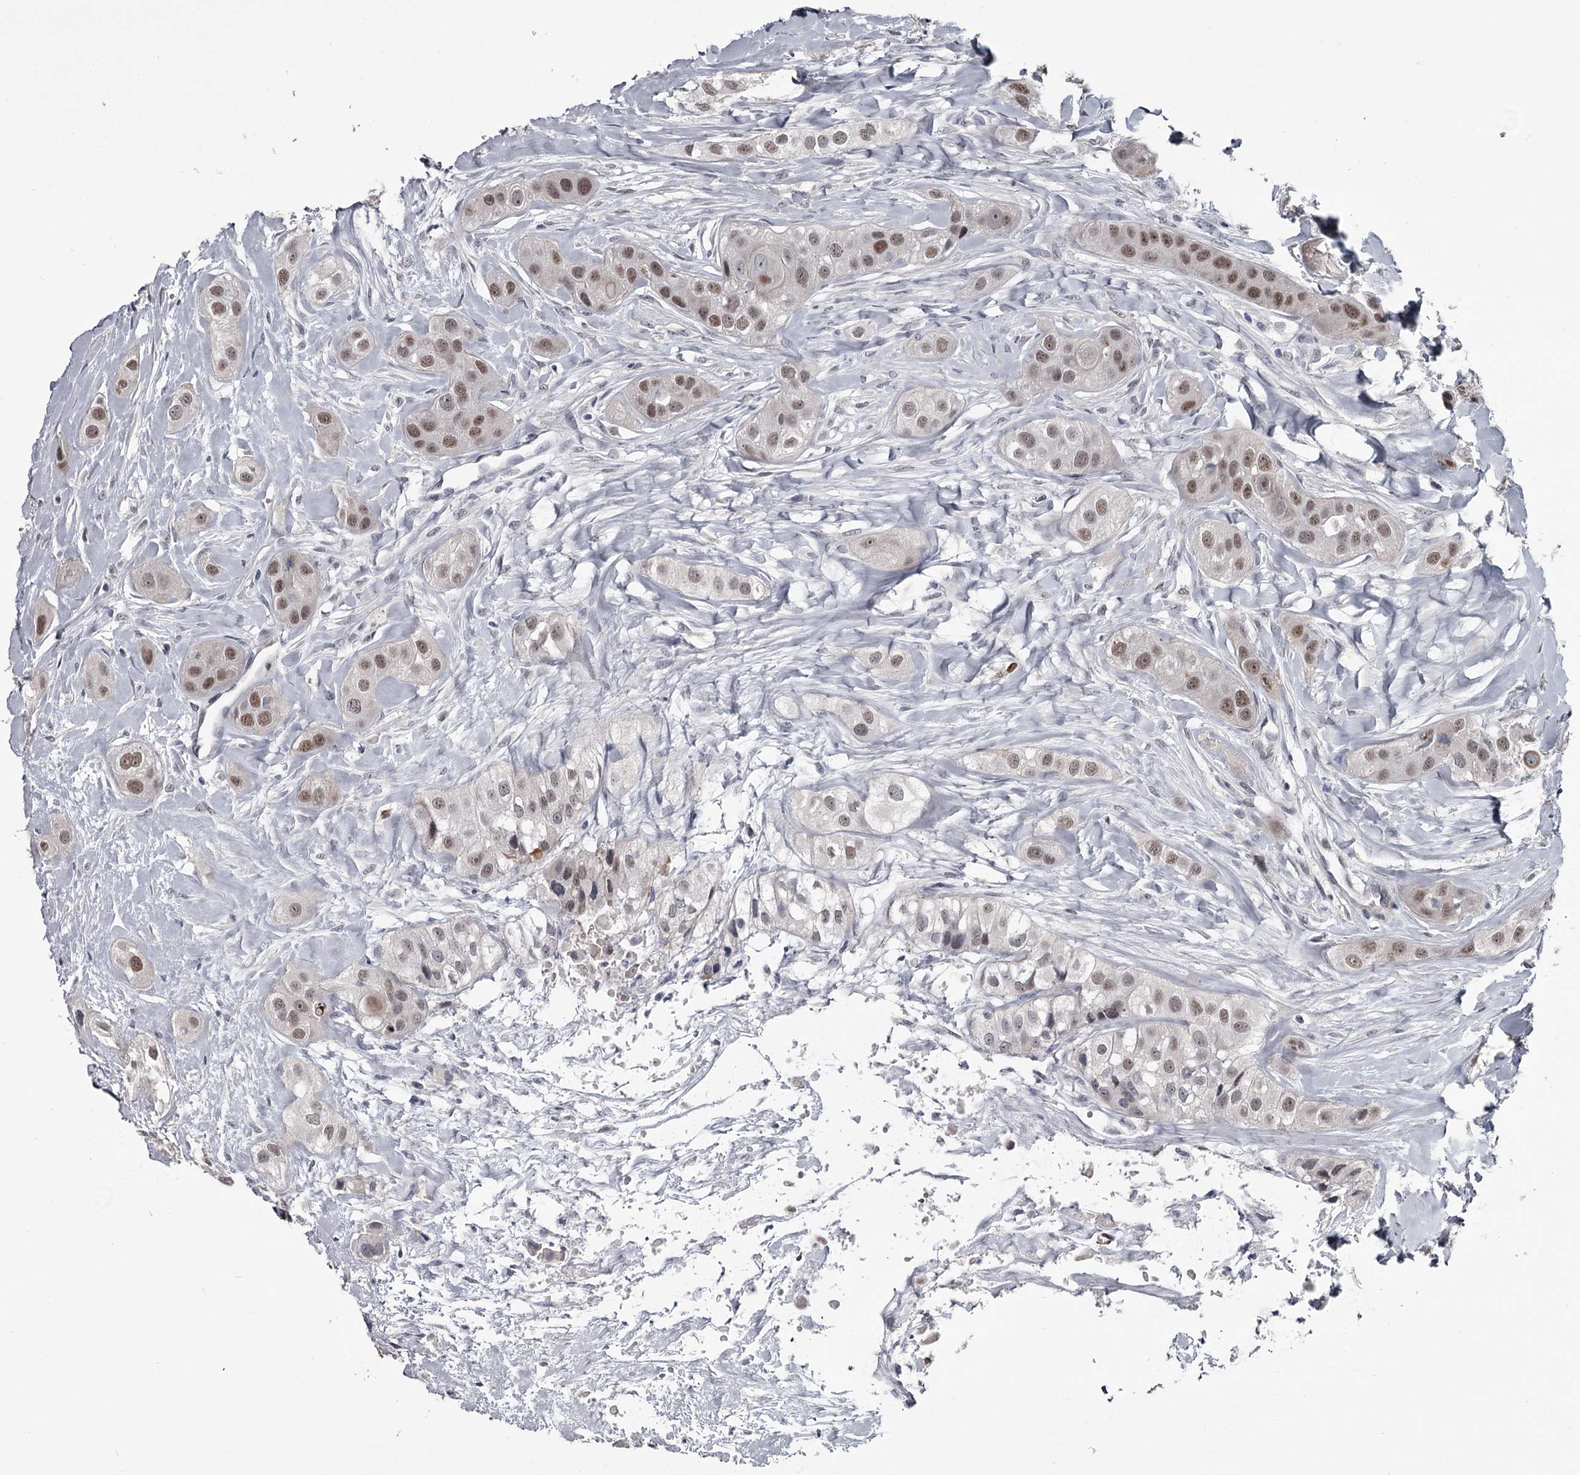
{"staining": {"intensity": "moderate", "quantity": ">75%", "location": "nuclear"}, "tissue": "head and neck cancer", "cell_type": "Tumor cells", "image_type": "cancer", "snomed": [{"axis": "morphology", "description": "Normal tissue, NOS"}, {"axis": "morphology", "description": "Squamous cell carcinoma, NOS"}, {"axis": "topography", "description": "Skeletal muscle"}, {"axis": "topography", "description": "Head-Neck"}], "caption": "DAB (3,3'-diaminobenzidine) immunohistochemical staining of human head and neck cancer shows moderate nuclear protein expression in about >75% of tumor cells.", "gene": "PRPF40B", "patient": {"sex": "male", "age": 51}}